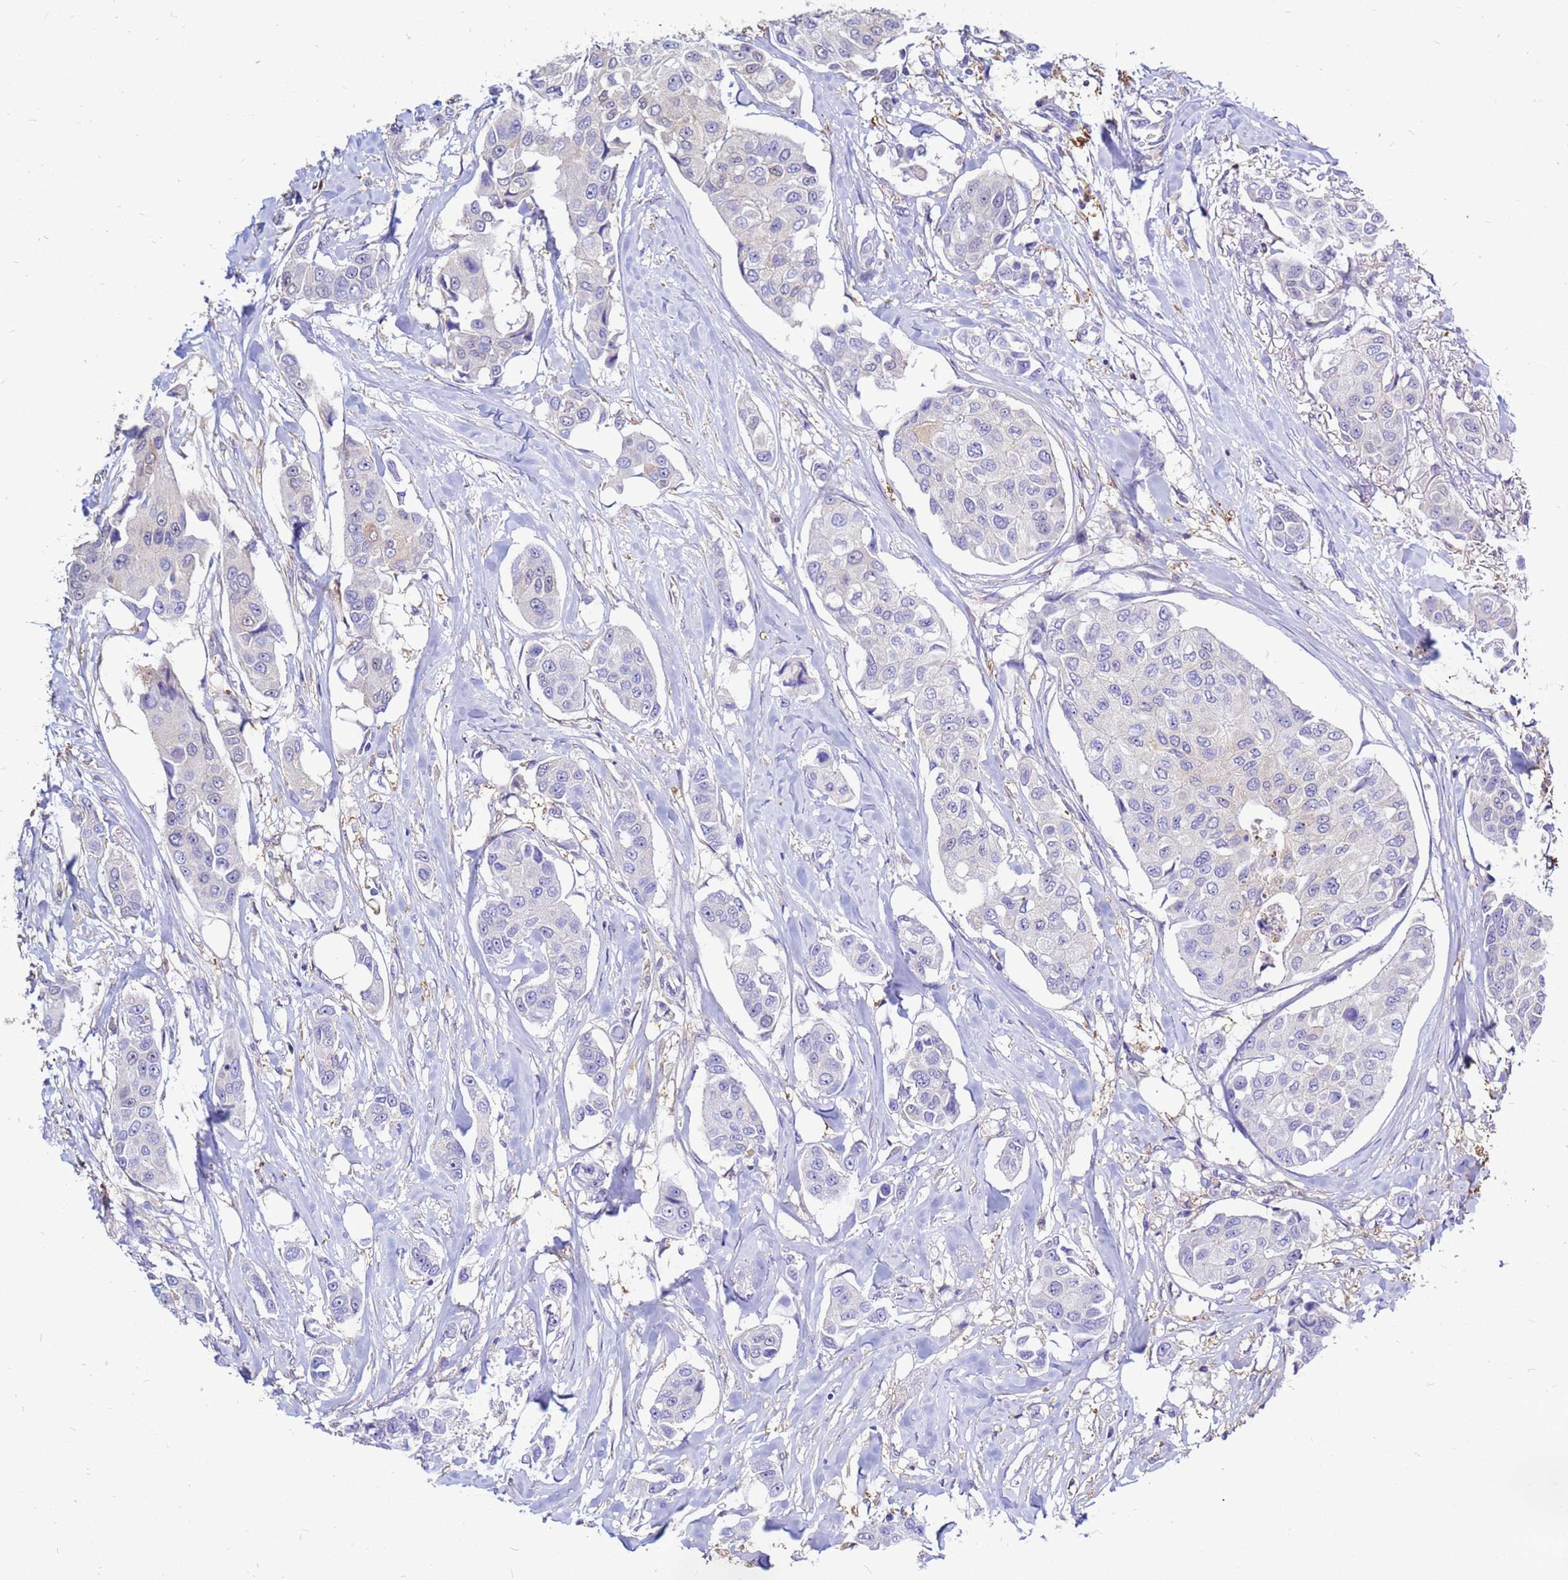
{"staining": {"intensity": "negative", "quantity": "none", "location": "none"}, "tissue": "breast cancer", "cell_type": "Tumor cells", "image_type": "cancer", "snomed": [{"axis": "morphology", "description": "Duct carcinoma"}, {"axis": "topography", "description": "Breast"}], "caption": "The image demonstrates no staining of tumor cells in breast cancer (invasive ductal carcinoma). Brightfield microscopy of immunohistochemistry (IHC) stained with DAB (3,3'-diaminobenzidine) (brown) and hematoxylin (blue), captured at high magnification.", "gene": "MOB2", "patient": {"sex": "female", "age": 80}}